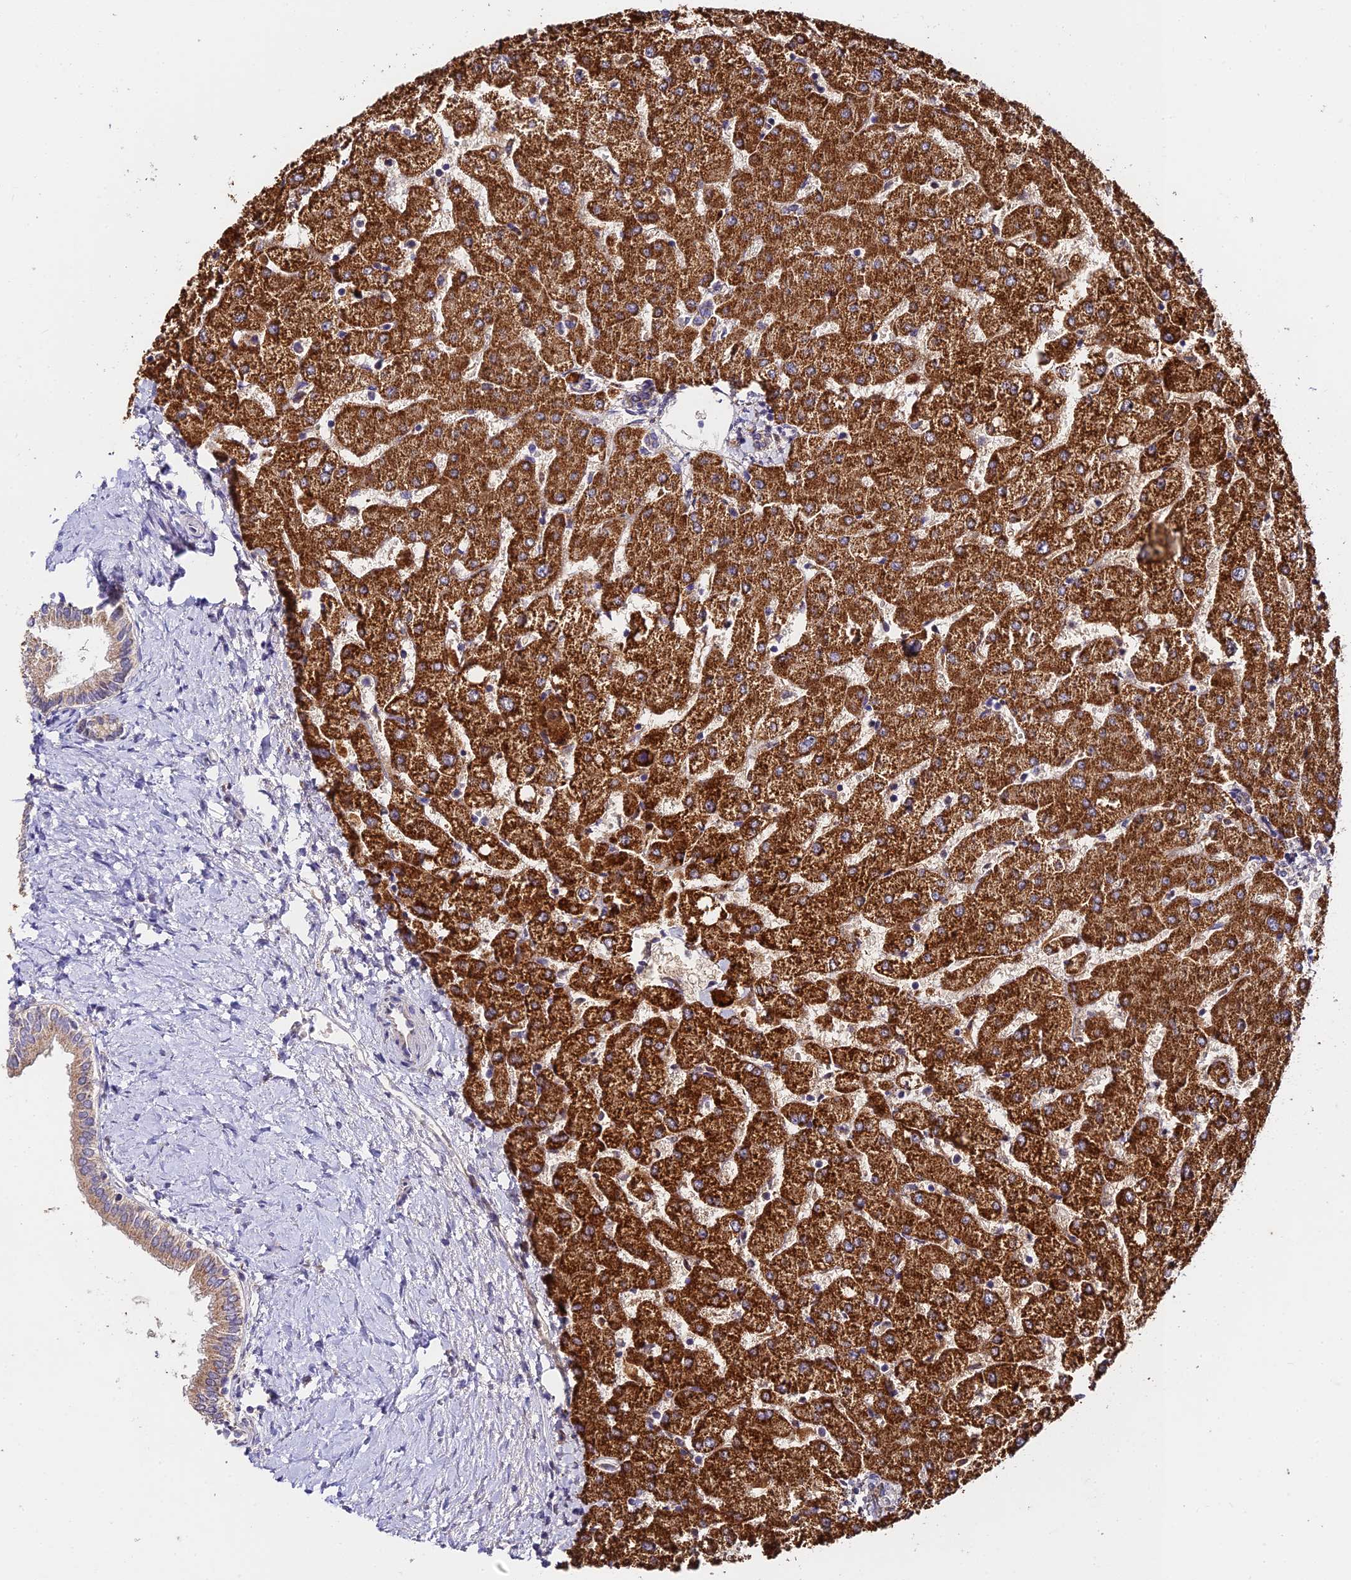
{"staining": {"intensity": "weak", "quantity": ">75%", "location": "cytoplasmic/membranous"}, "tissue": "liver", "cell_type": "Cholangiocytes", "image_type": "normal", "snomed": [{"axis": "morphology", "description": "Normal tissue, NOS"}, {"axis": "topography", "description": "Liver"}], "caption": "The photomicrograph exhibits immunohistochemical staining of benign liver. There is weak cytoplasmic/membranous positivity is identified in approximately >75% of cholangiocytes. (DAB (3,3'-diaminobenzidine) IHC, brown staining for protein, blue staining for nuclei).", "gene": "C3orf20", "patient": {"sex": "female", "age": 54}}